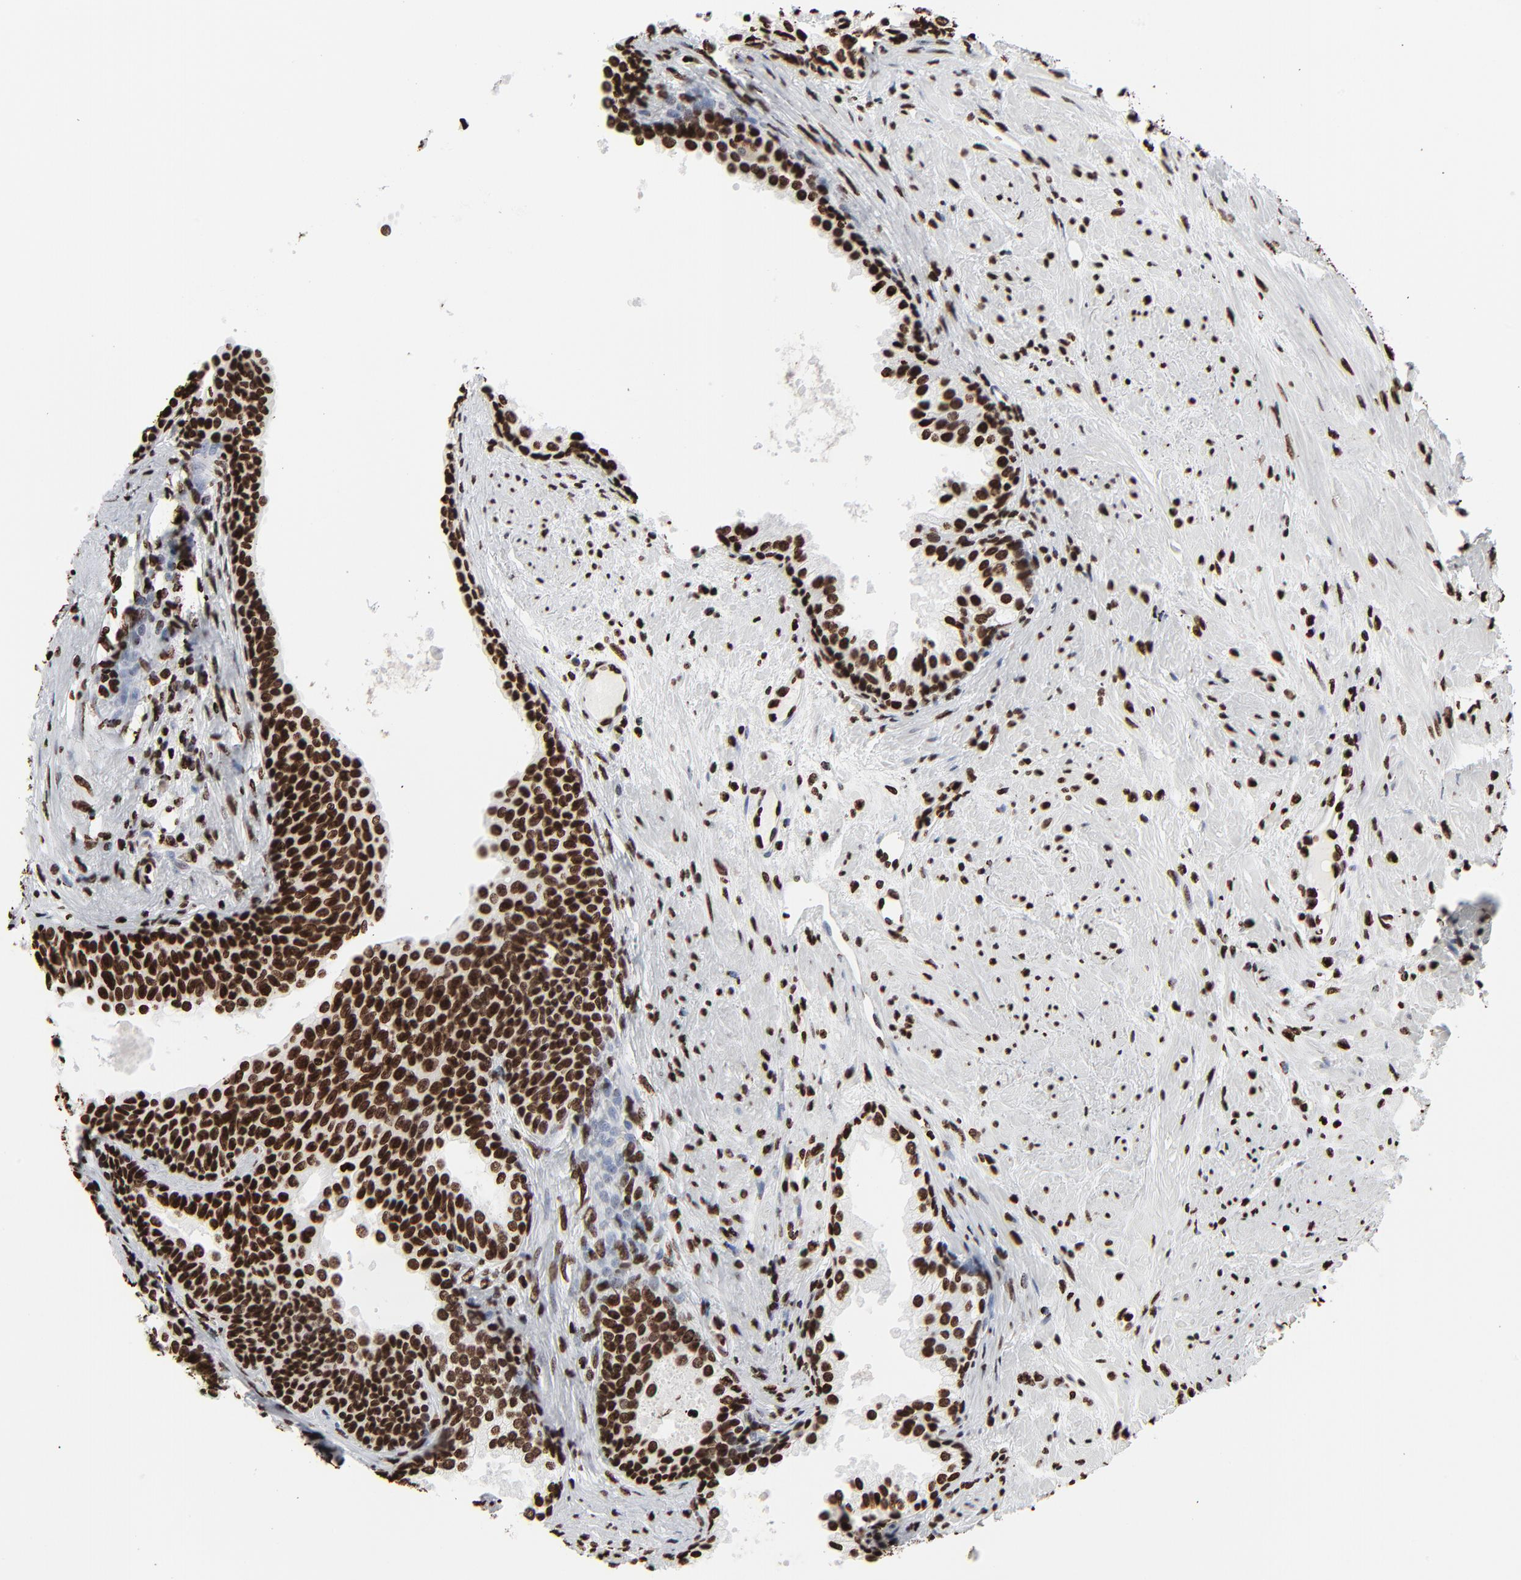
{"staining": {"intensity": "strong", "quantity": ">75%", "location": "nuclear"}, "tissue": "prostate cancer", "cell_type": "Tumor cells", "image_type": "cancer", "snomed": [{"axis": "morphology", "description": "Adenocarcinoma, Medium grade"}, {"axis": "topography", "description": "Prostate"}], "caption": "Approximately >75% of tumor cells in human prostate adenocarcinoma (medium-grade) exhibit strong nuclear protein staining as visualized by brown immunohistochemical staining.", "gene": "H3-4", "patient": {"sex": "male", "age": 70}}